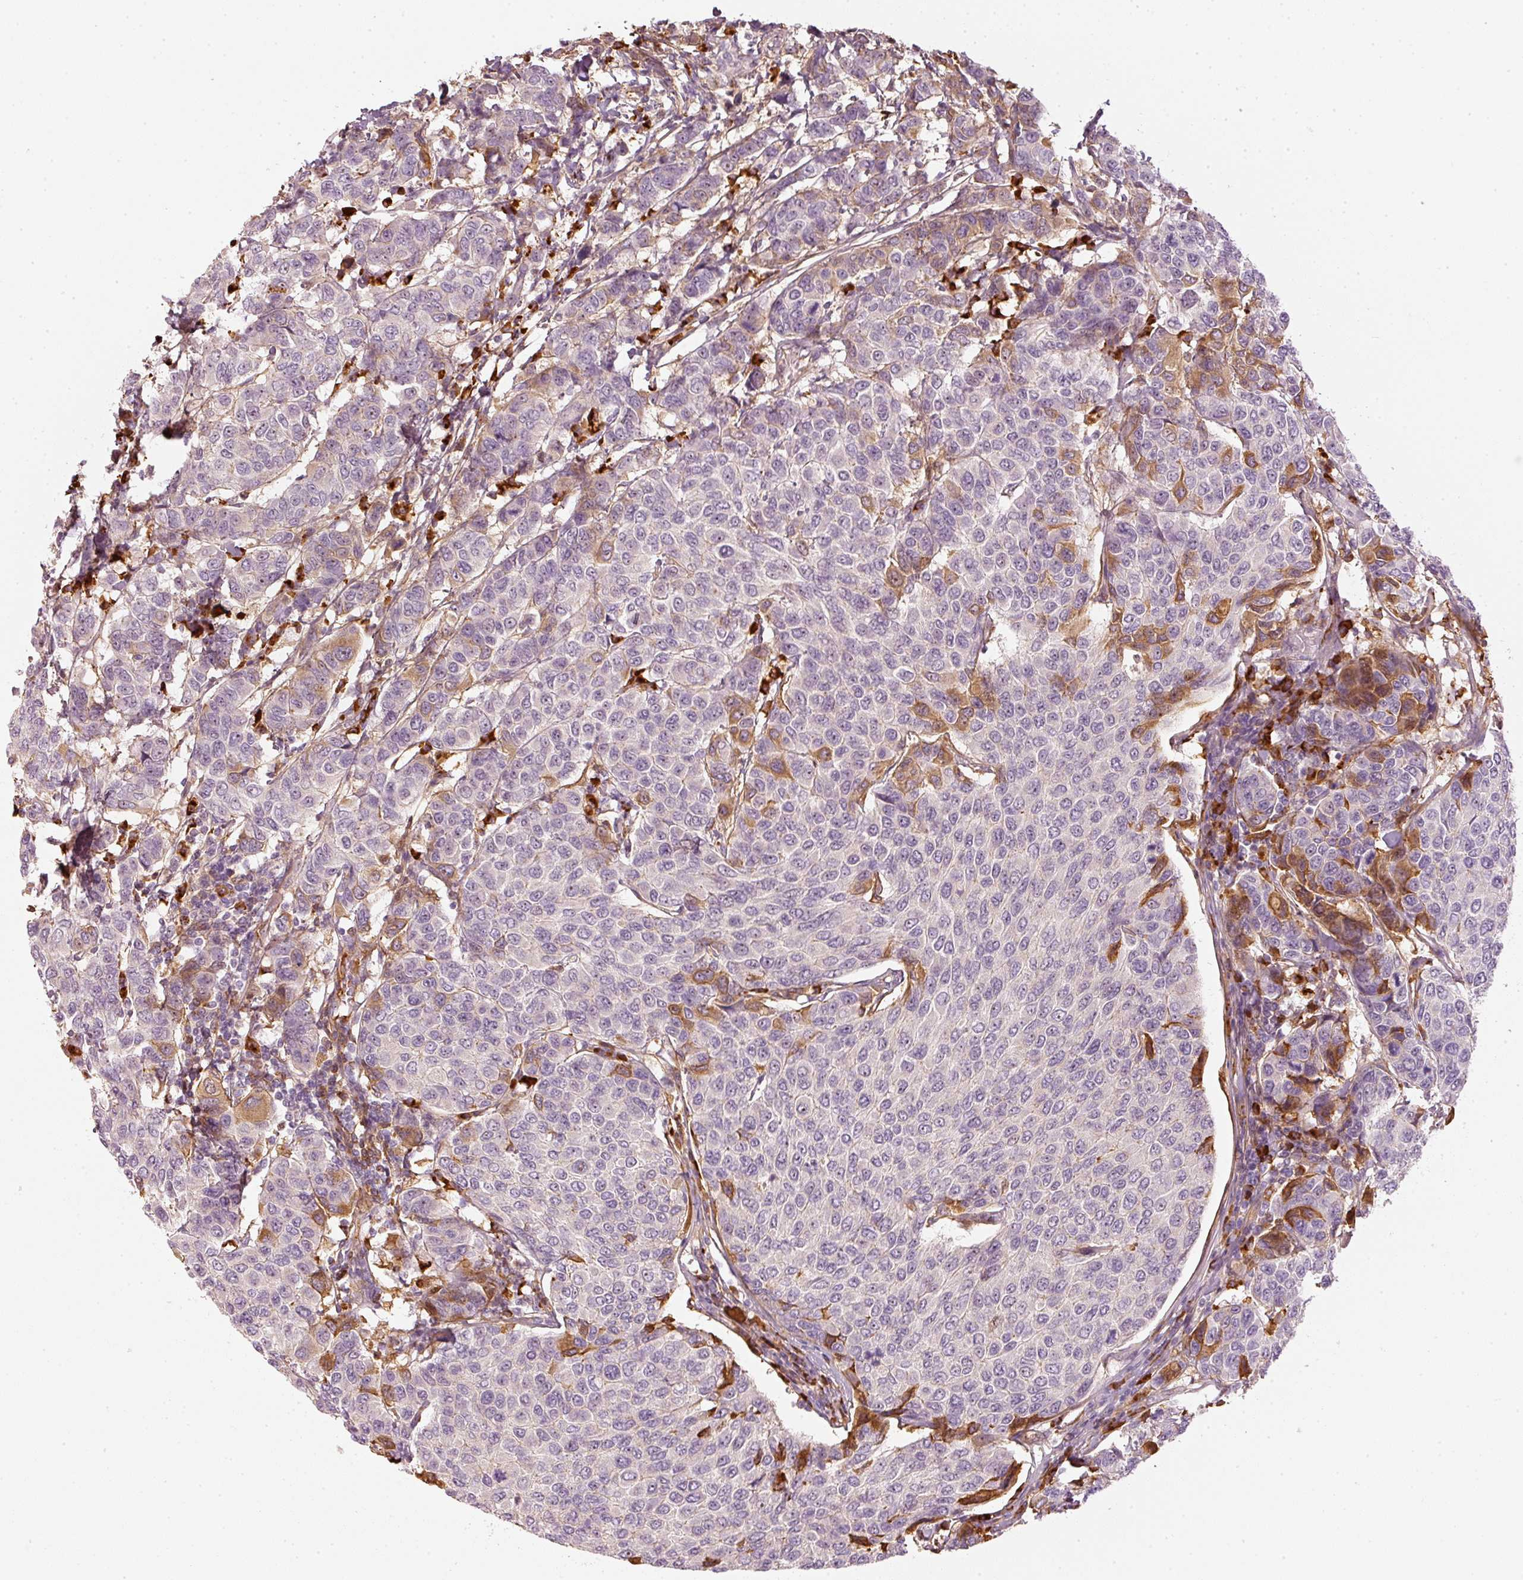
{"staining": {"intensity": "moderate", "quantity": "<25%", "location": "cytoplasmic/membranous"}, "tissue": "breast cancer", "cell_type": "Tumor cells", "image_type": "cancer", "snomed": [{"axis": "morphology", "description": "Duct carcinoma"}, {"axis": "topography", "description": "Breast"}], "caption": "Breast cancer was stained to show a protein in brown. There is low levels of moderate cytoplasmic/membranous expression in about <25% of tumor cells. The protein is stained brown, and the nuclei are stained in blue (DAB (3,3'-diaminobenzidine) IHC with brightfield microscopy, high magnification).", "gene": "VCAM1", "patient": {"sex": "female", "age": 55}}